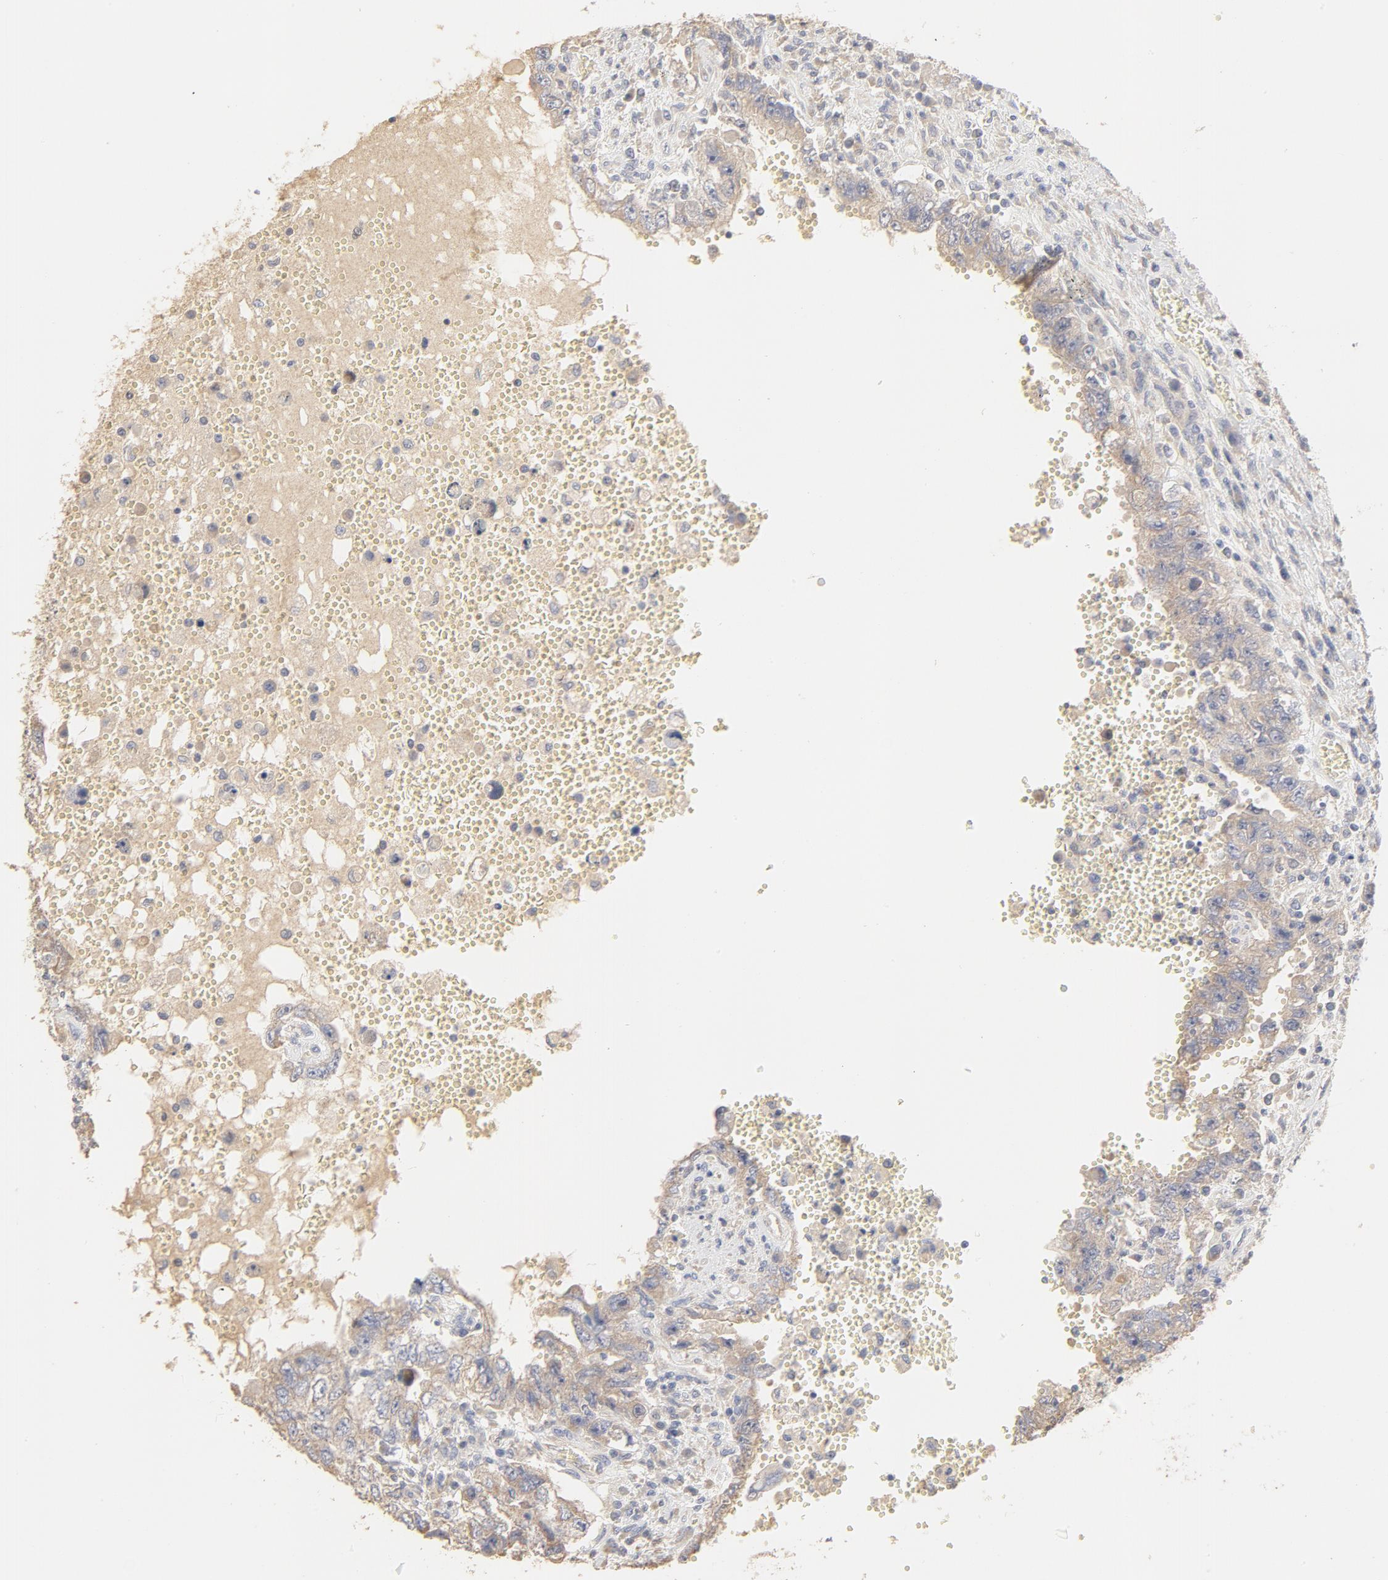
{"staining": {"intensity": "negative", "quantity": "none", "location": "none"}, "tissue": "testis cancer", "cell_type": "Tumor cells", "image_type": "cancer", "snomed": [{"axis": "morphology", "description": "Carcinoma, Embryonal, NOS"}, {"axis": "topography", "description": "Testis"}], "caption": "Protein analysis of testis embryonal carcinoma demonstrates no significant expression in tumor cells.", "gene": "FCGBP", "patient": {"sex": "male", "age": 26}}